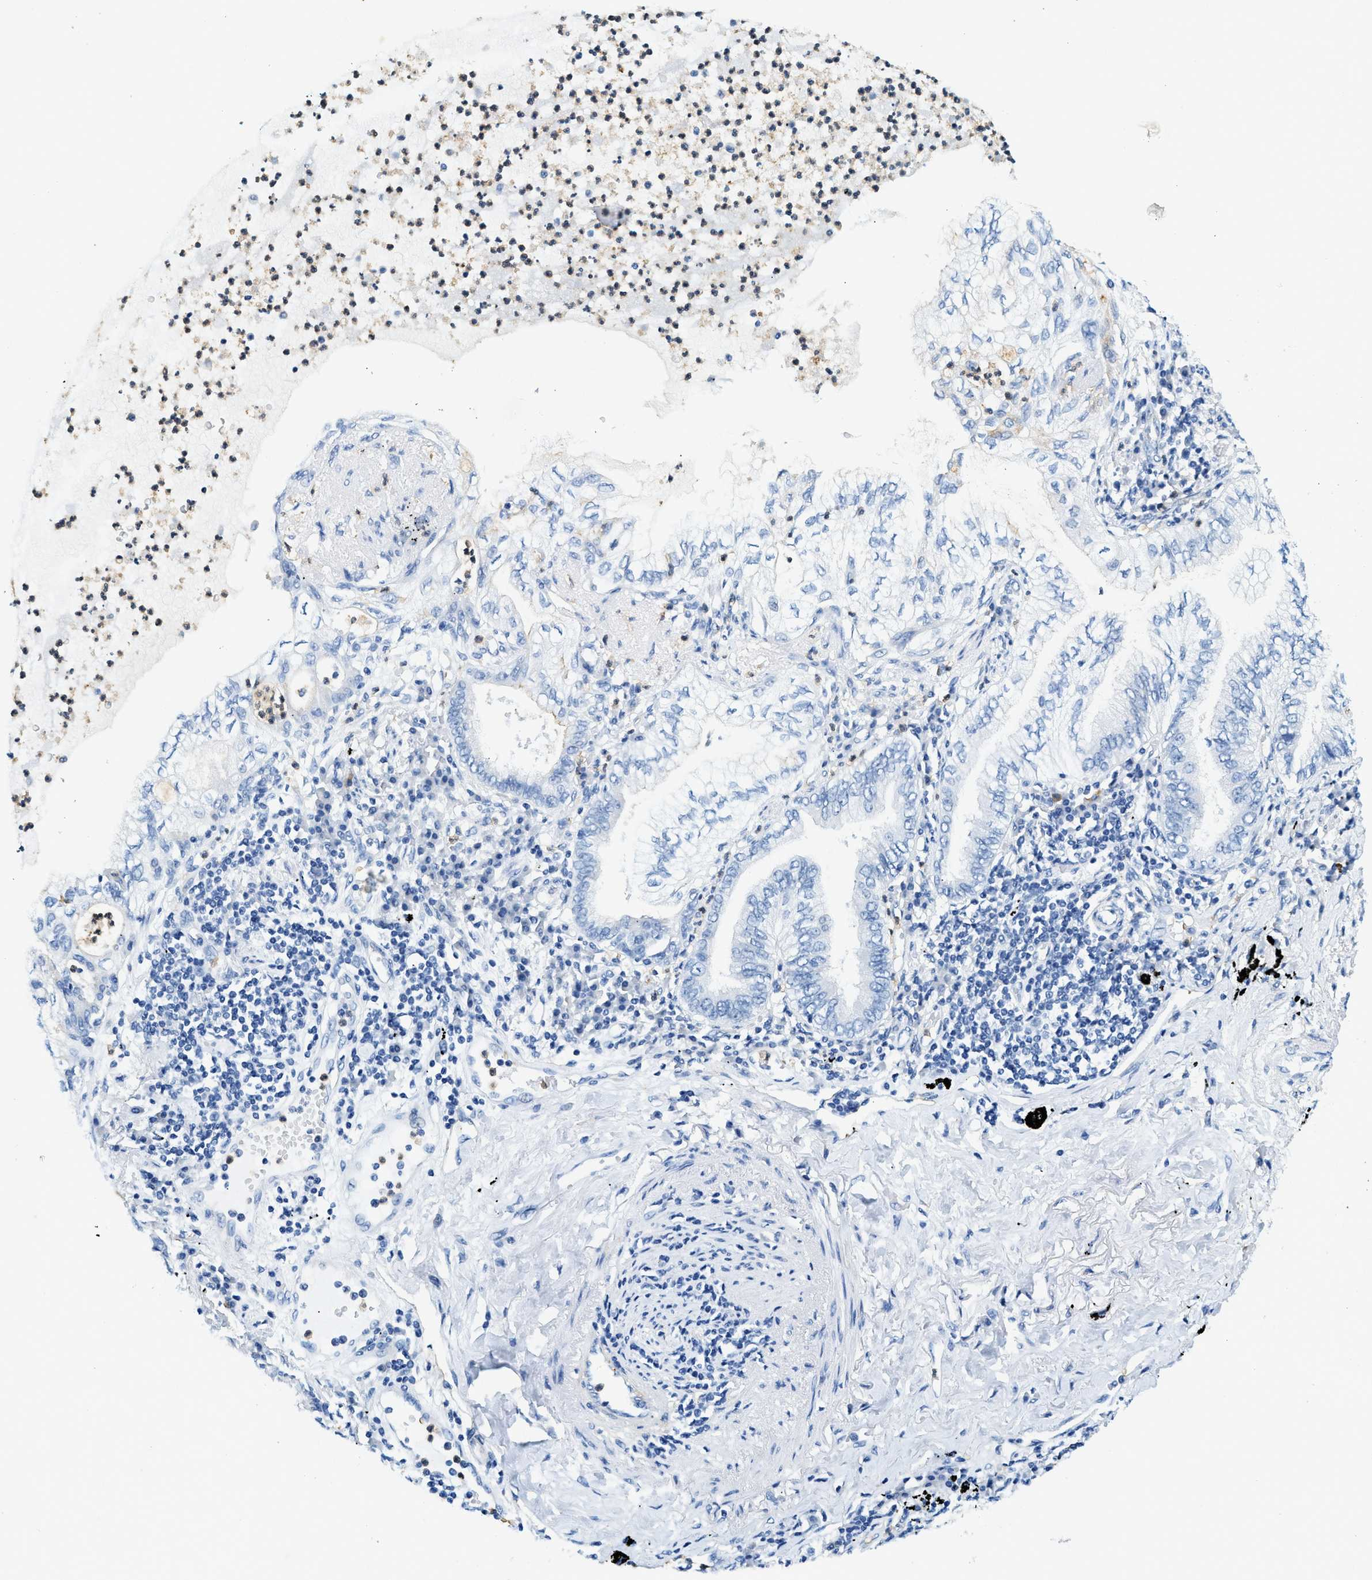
{"staining": {"intensity": "negative", "quantity": "none", "location": "none"}, "tissue": "lung cancer", "cell_type": "Tumor cells", "image_type": "cancer", "snomed": [{"axis": "morphology", "description": "Normal tissue, NOS"}, {"axis": "morphology", "description": "Adenocarcinoma, NOS"}, {"axis": "topography", "description": "Bronchus"}, {"axis": "topography", "description": "Lung"}], "caption": "Immunohistochemistry (IHC) image of neoplastic tissue: lung cancer stained with DAB displays no significant protein expression in tumor cells.", "gene": "ZDHHC13", "patient": {"sex": "female", "age": 70}}